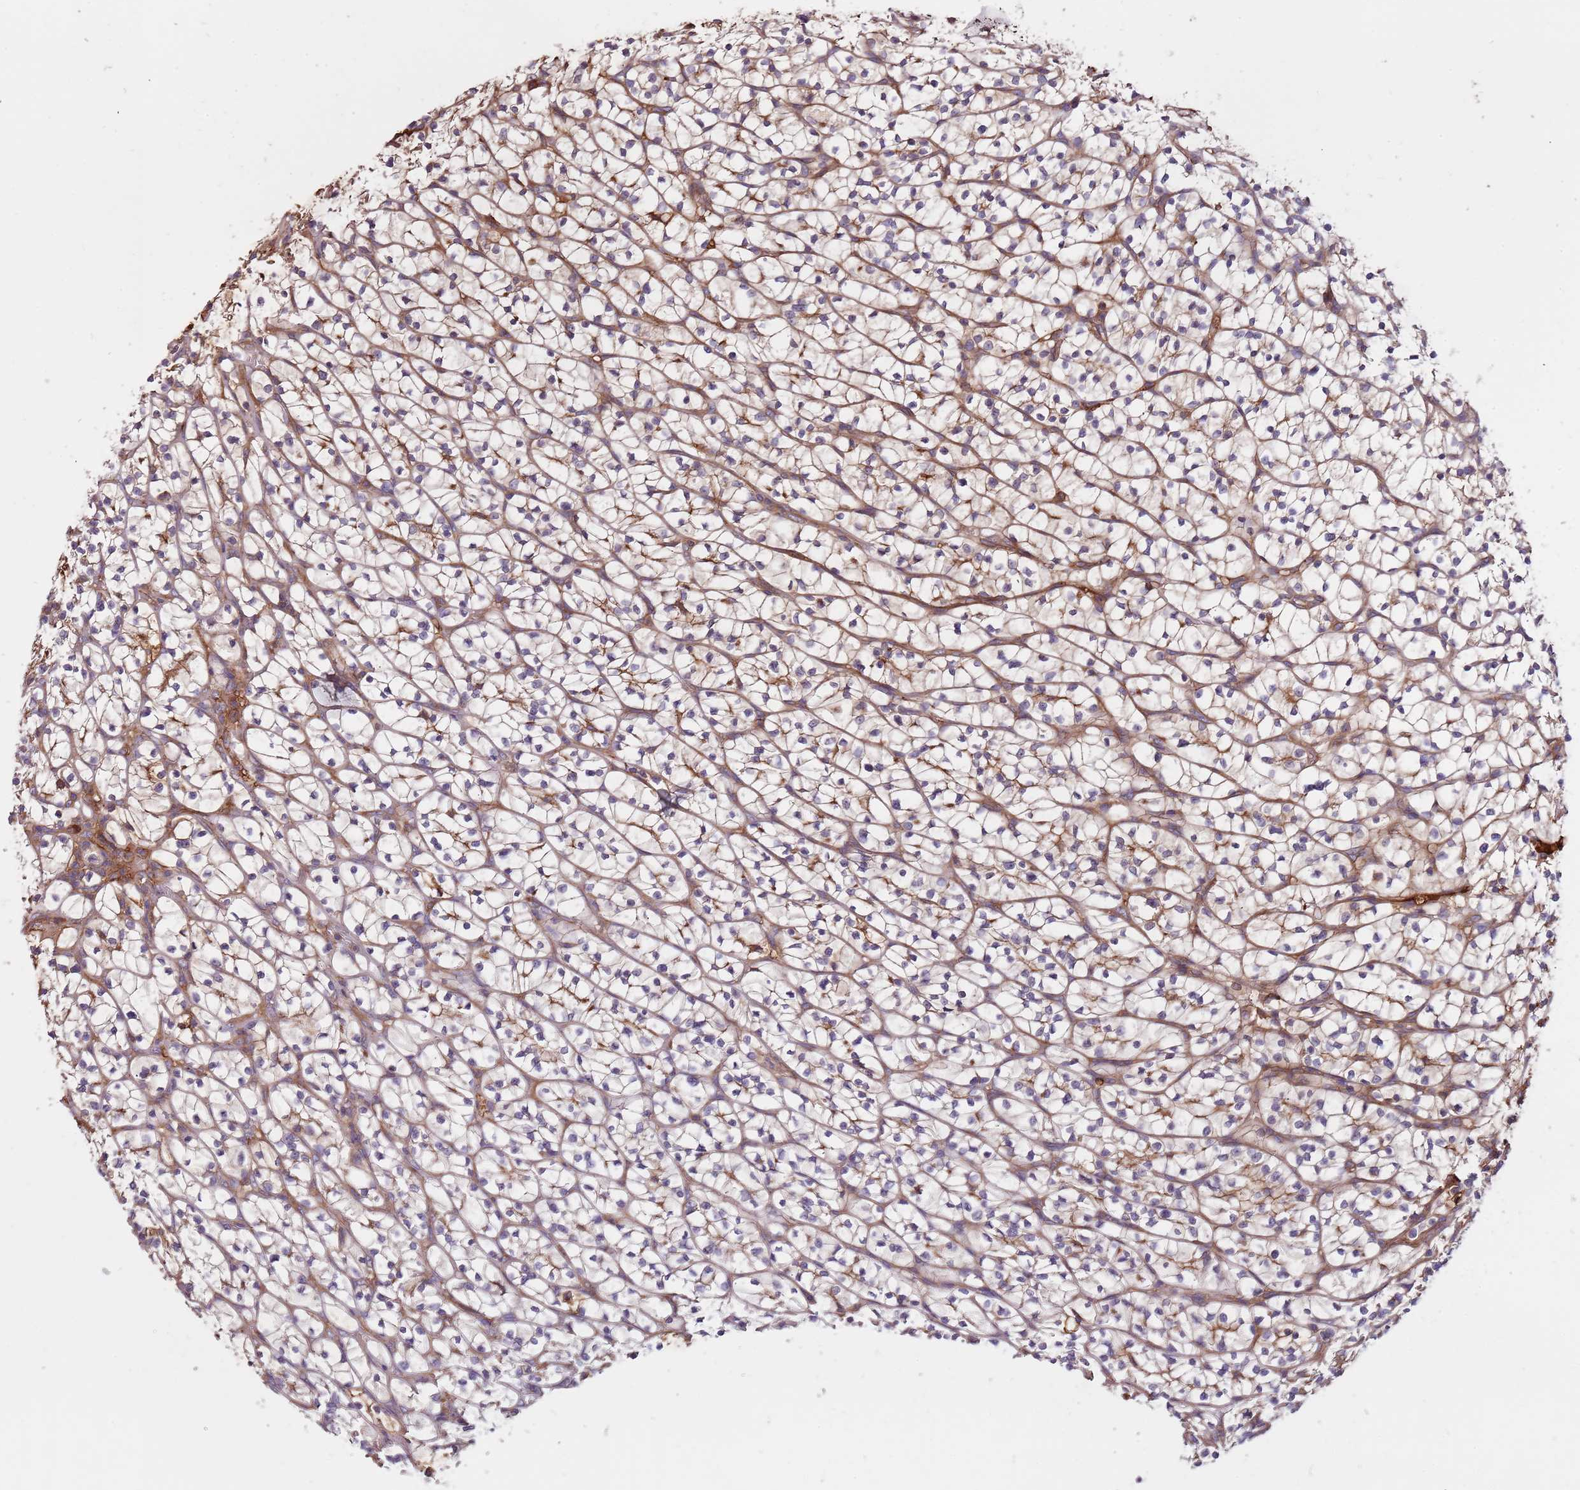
{"staining": {"intensity": "negative", "quantity": "none", "location": "none"}, "tissue": "renal cancer", "cell_type": "Tumor cells", "image_type": "cancer", "snomed": [{"axis": "morphology", "description": "Adenocarcinoma, NOS"}, {"axis": "topography", "description": "Kidney"}], "caption": "Immunohistochemical staining of human renal cancer exhibits no significant positivity in tumor cells.", "gene": "DENR", "patient": {"sex": "female", "age": 64}}